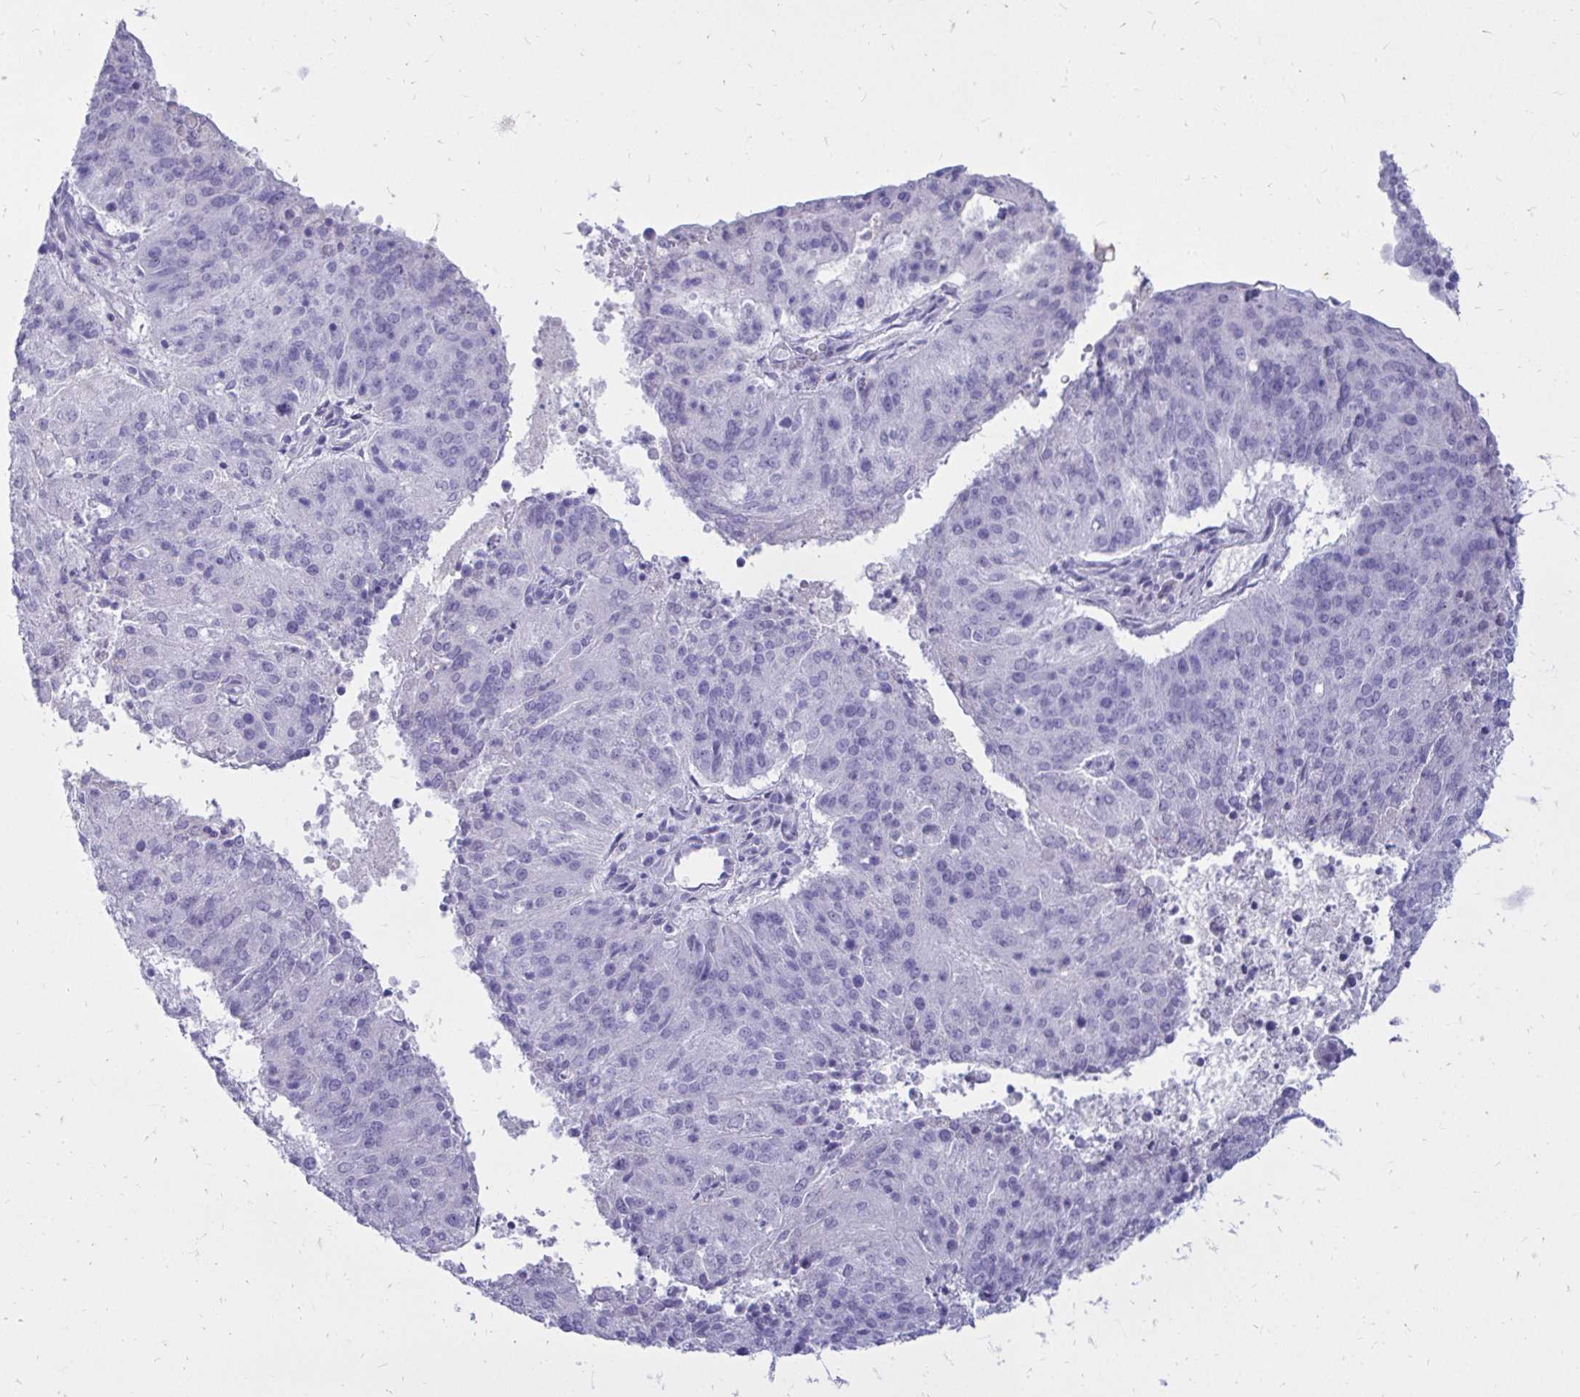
{"staining": {"intensity": "negative", "quantity": "none", "location": "none"}, "tissue": "endometrial cancer", "cell_type": "Tumor cells", "image_type": "cancer", "snomed": [{"axis": "morphology", "description": "Adenocarcinoma, NOS"}, {"axis": "topography", "description": "Endometrium"}], "caption": "Immunohistochemistry of human endometrial cancer (adenocarcinoma) reveals no positivity in tumor cells.", "gene": "NANOGNB", "patient": {"sex": "female", "age": 82}}